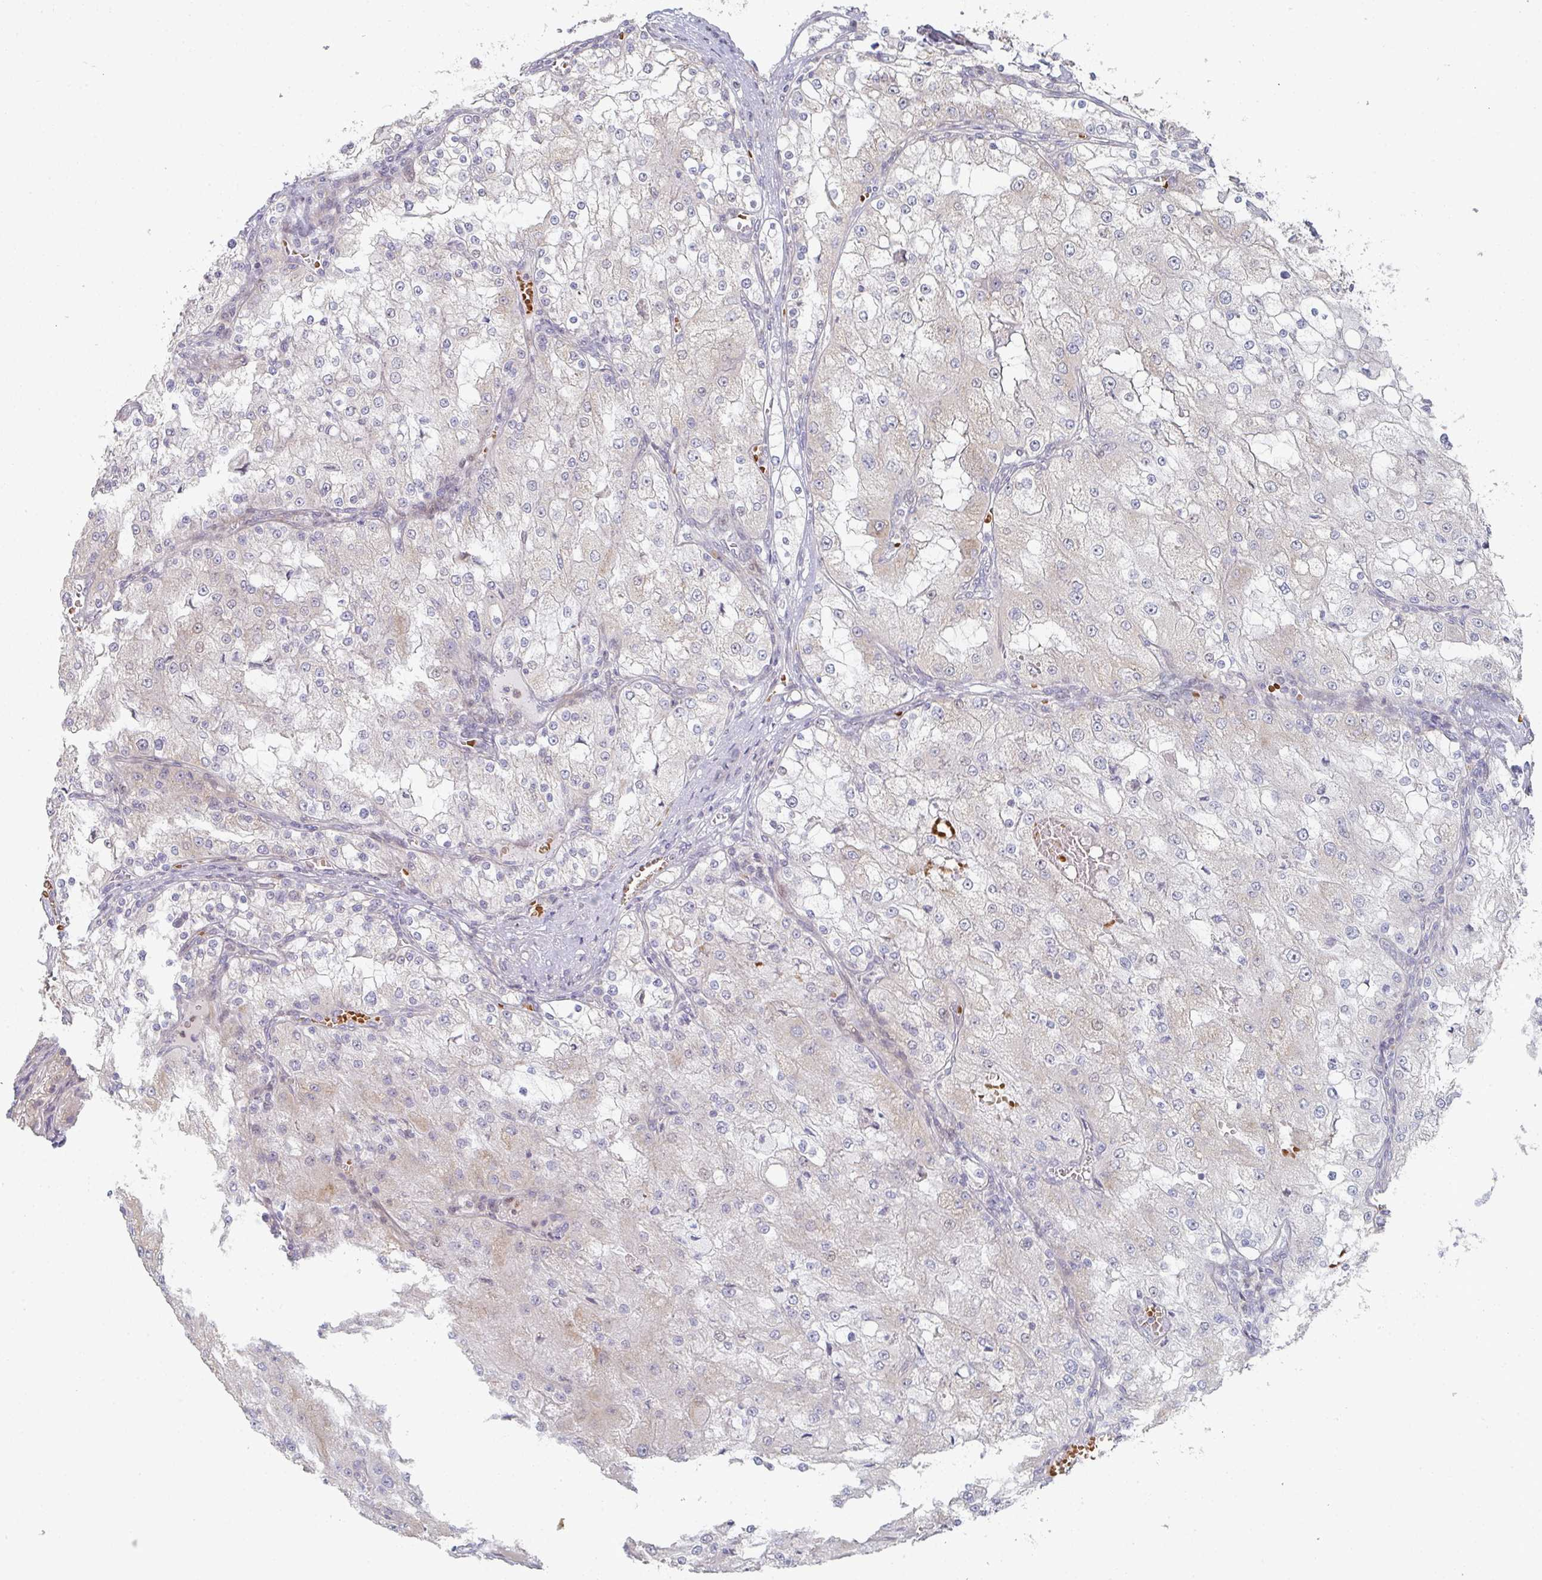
{"staining": {"intensity": "weak", "quantity": "<25%", "location": "cytoplasmic/membranous"}, "tissue": "renal cancer", "cell_type": "Tumor cells", "image_type": "cancer", "snomed": [{"axis": "morphology", "description": "Adenocarcinoma, NOS"}, {"axis": "topography", "description": "Kidney"}], "caption": "This is an immunohistochemistry (IHC) histopathology image of adenocarcinoma (renal). There is no staining in tumor cells.", "gene": "ZNF526", "patient": {"sex": "female", "age": 74}}